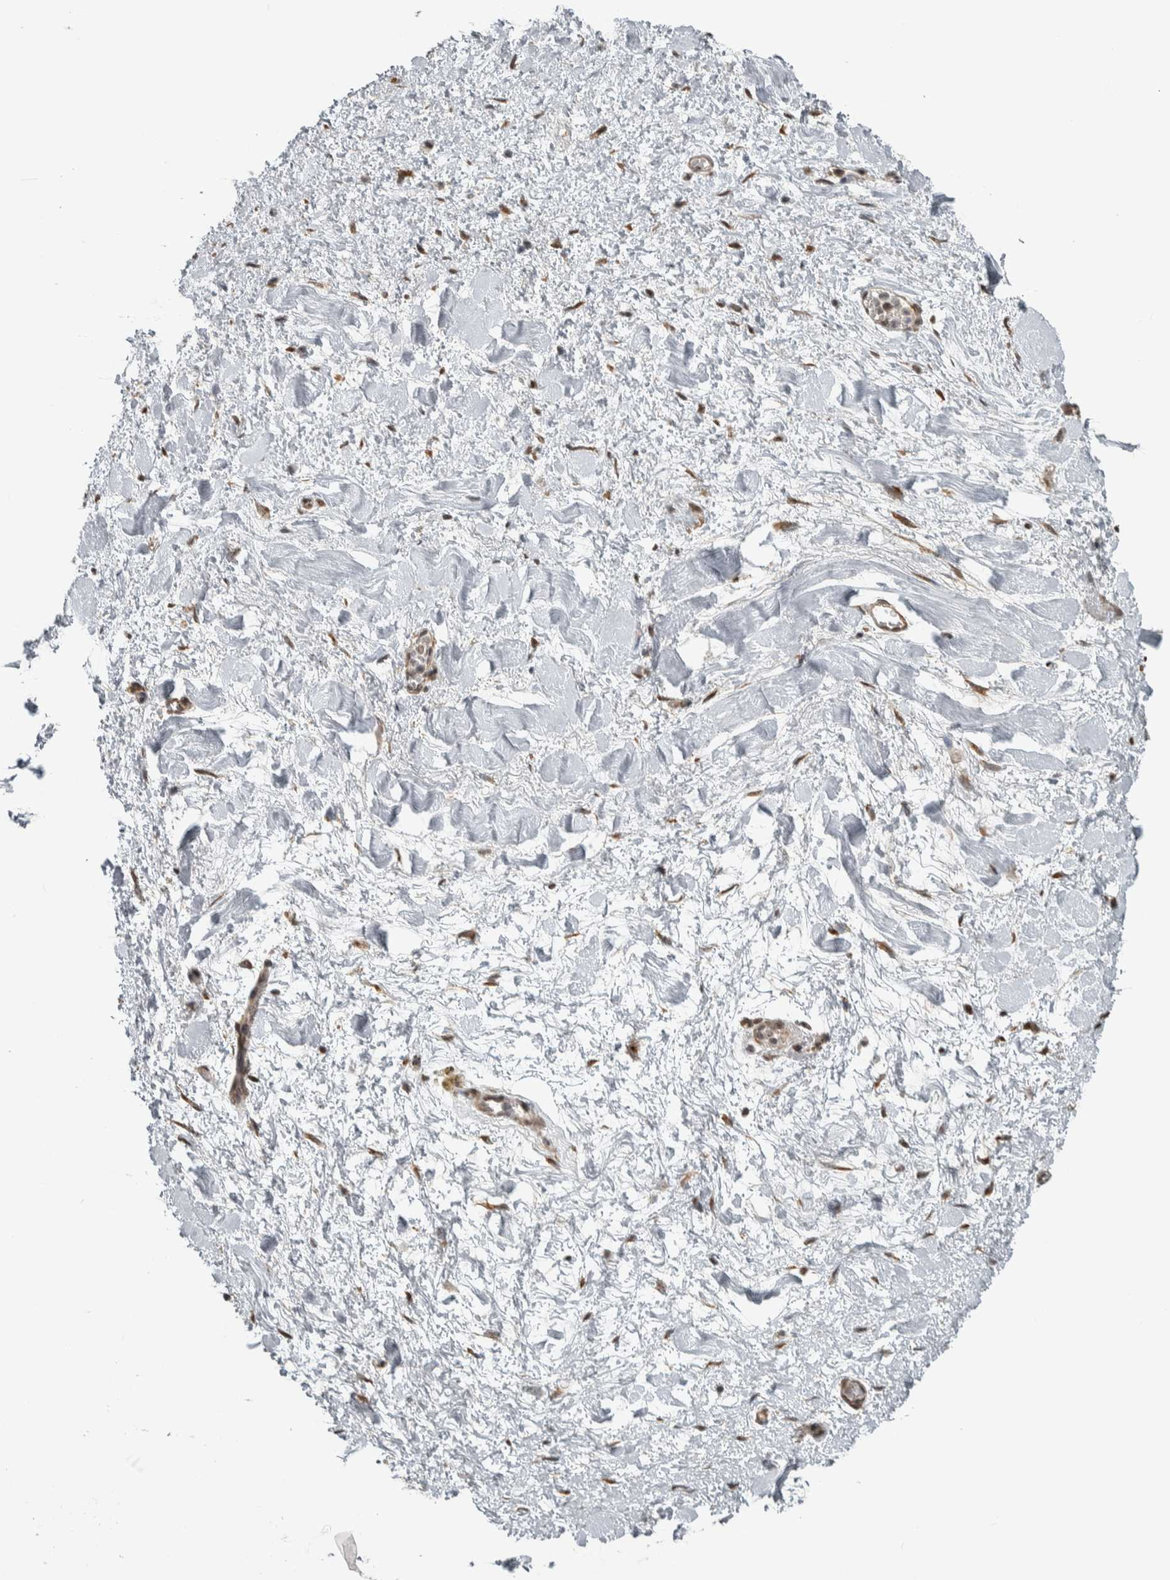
{"staining": {"intensity": "negative", "quantity": "none", "location": "none"}, "tissue": "adipose tissue", "cell_type": "Adipocytes", "image_type": "normal", "snomed": [{"axis": "morphology", "description": "Normal tissue, NOS"}, {"axis": "topography", "description": "Kidney"}, {"axis": "topography", "description": "Peripheral nerve tissue"}], "caption": "IHC micrograph of benign human adipose tissue stained for a protein (brown), which shows no expression in adipocytes. Nuclei are stained in blue.", "gene": "DDX42", "patient": {"sex": "male", "age": 7}}